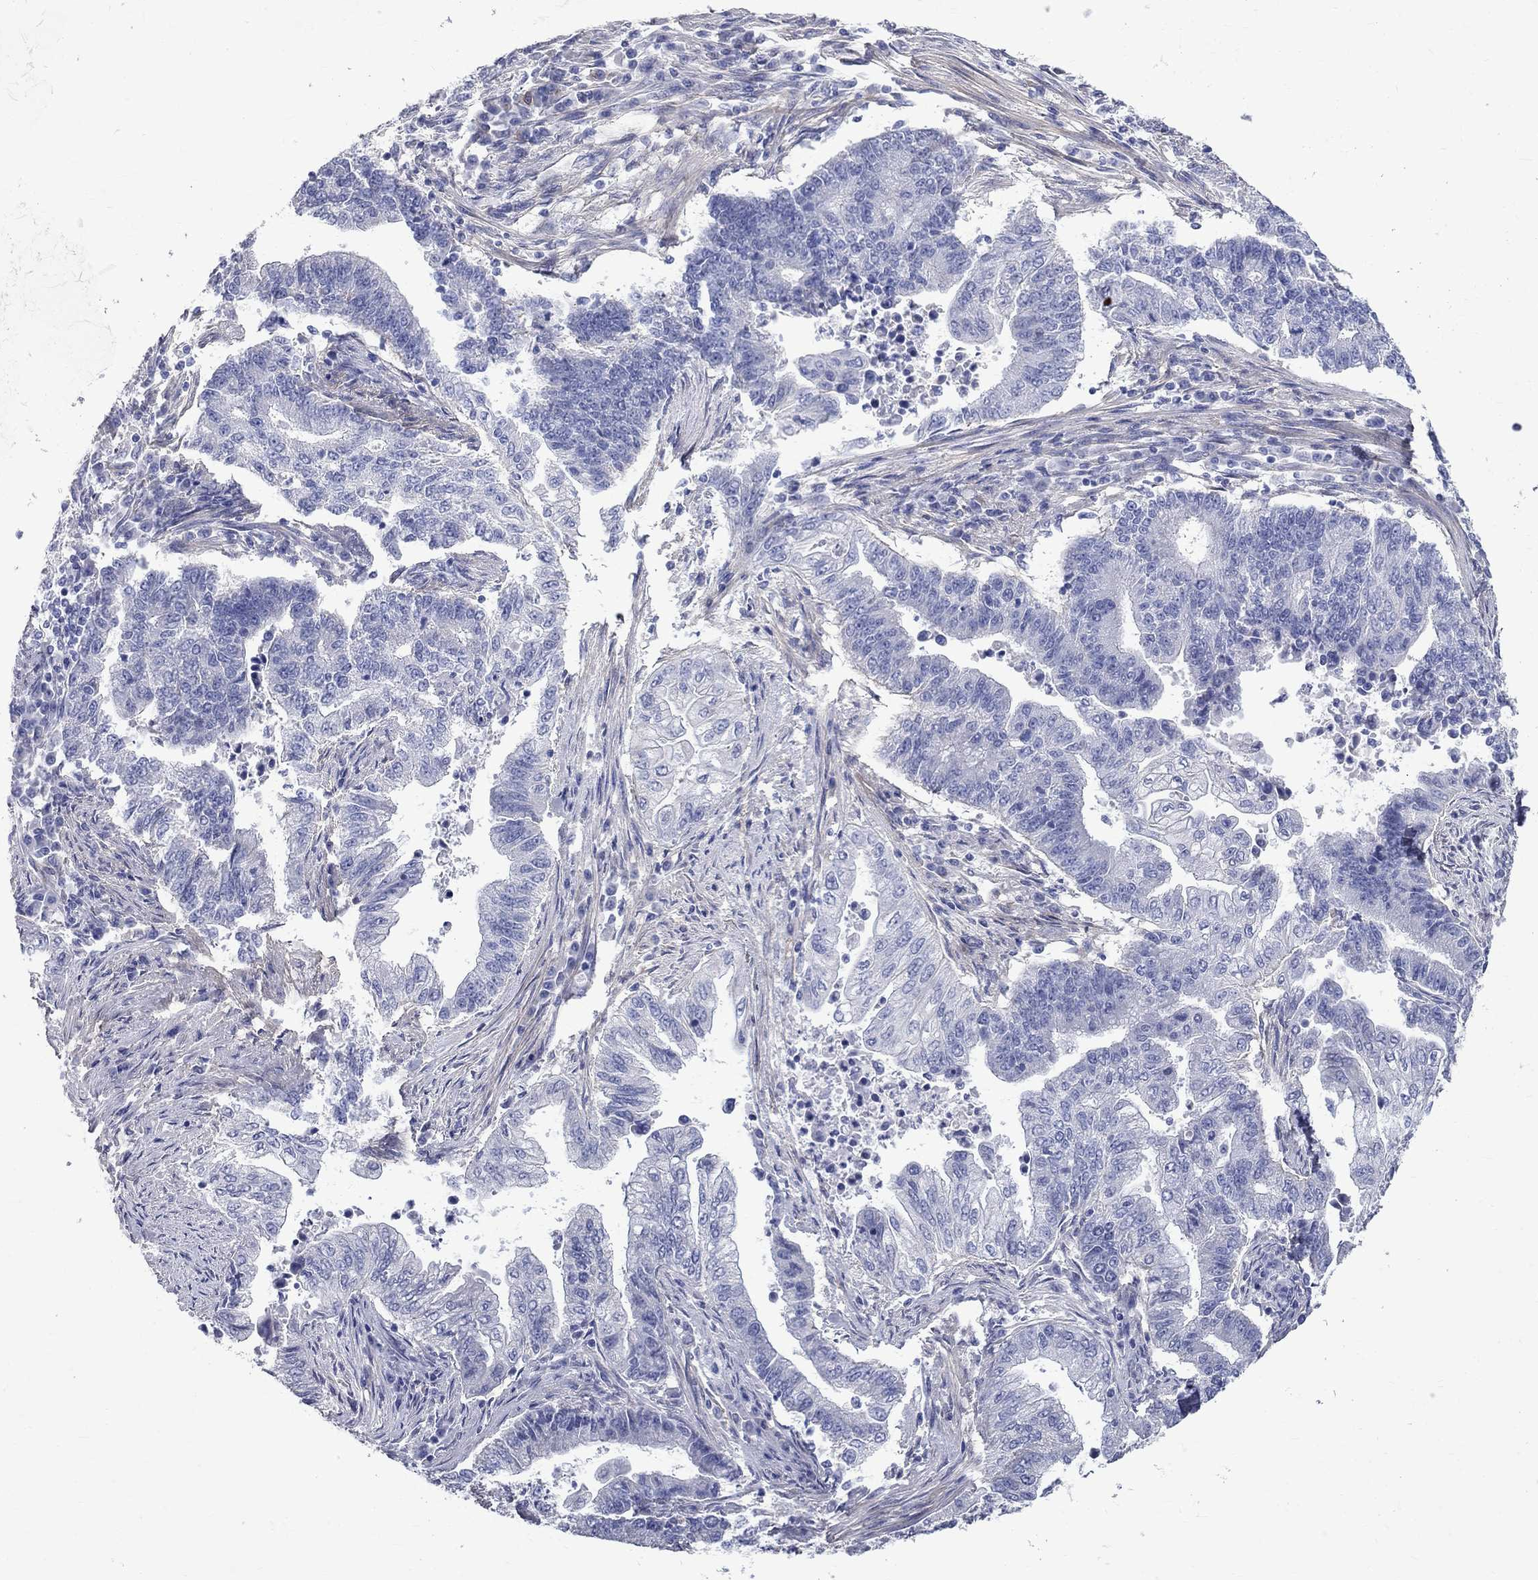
{"staining": {"intensity": "negative", "quantity": "none", "location": "none"}, "tissue": "endometrial cancer", "cell_type": "Tumor cells", "image_type": "cancer", "snomed": [{"axis": "morphology", "description": "Adenocarcinoma, NOS"}, {"axis": "topography", "description": "Uterus"}, {"axis": "topography", "description": "Endometrium"}], "caption": "Adenocarcinoma (endometrial) was stained to show a protein in brown. There is no significant positivity in tumor cells.", "gene": "ANXA10", "patient": {"sex": "female", "age": 54}}